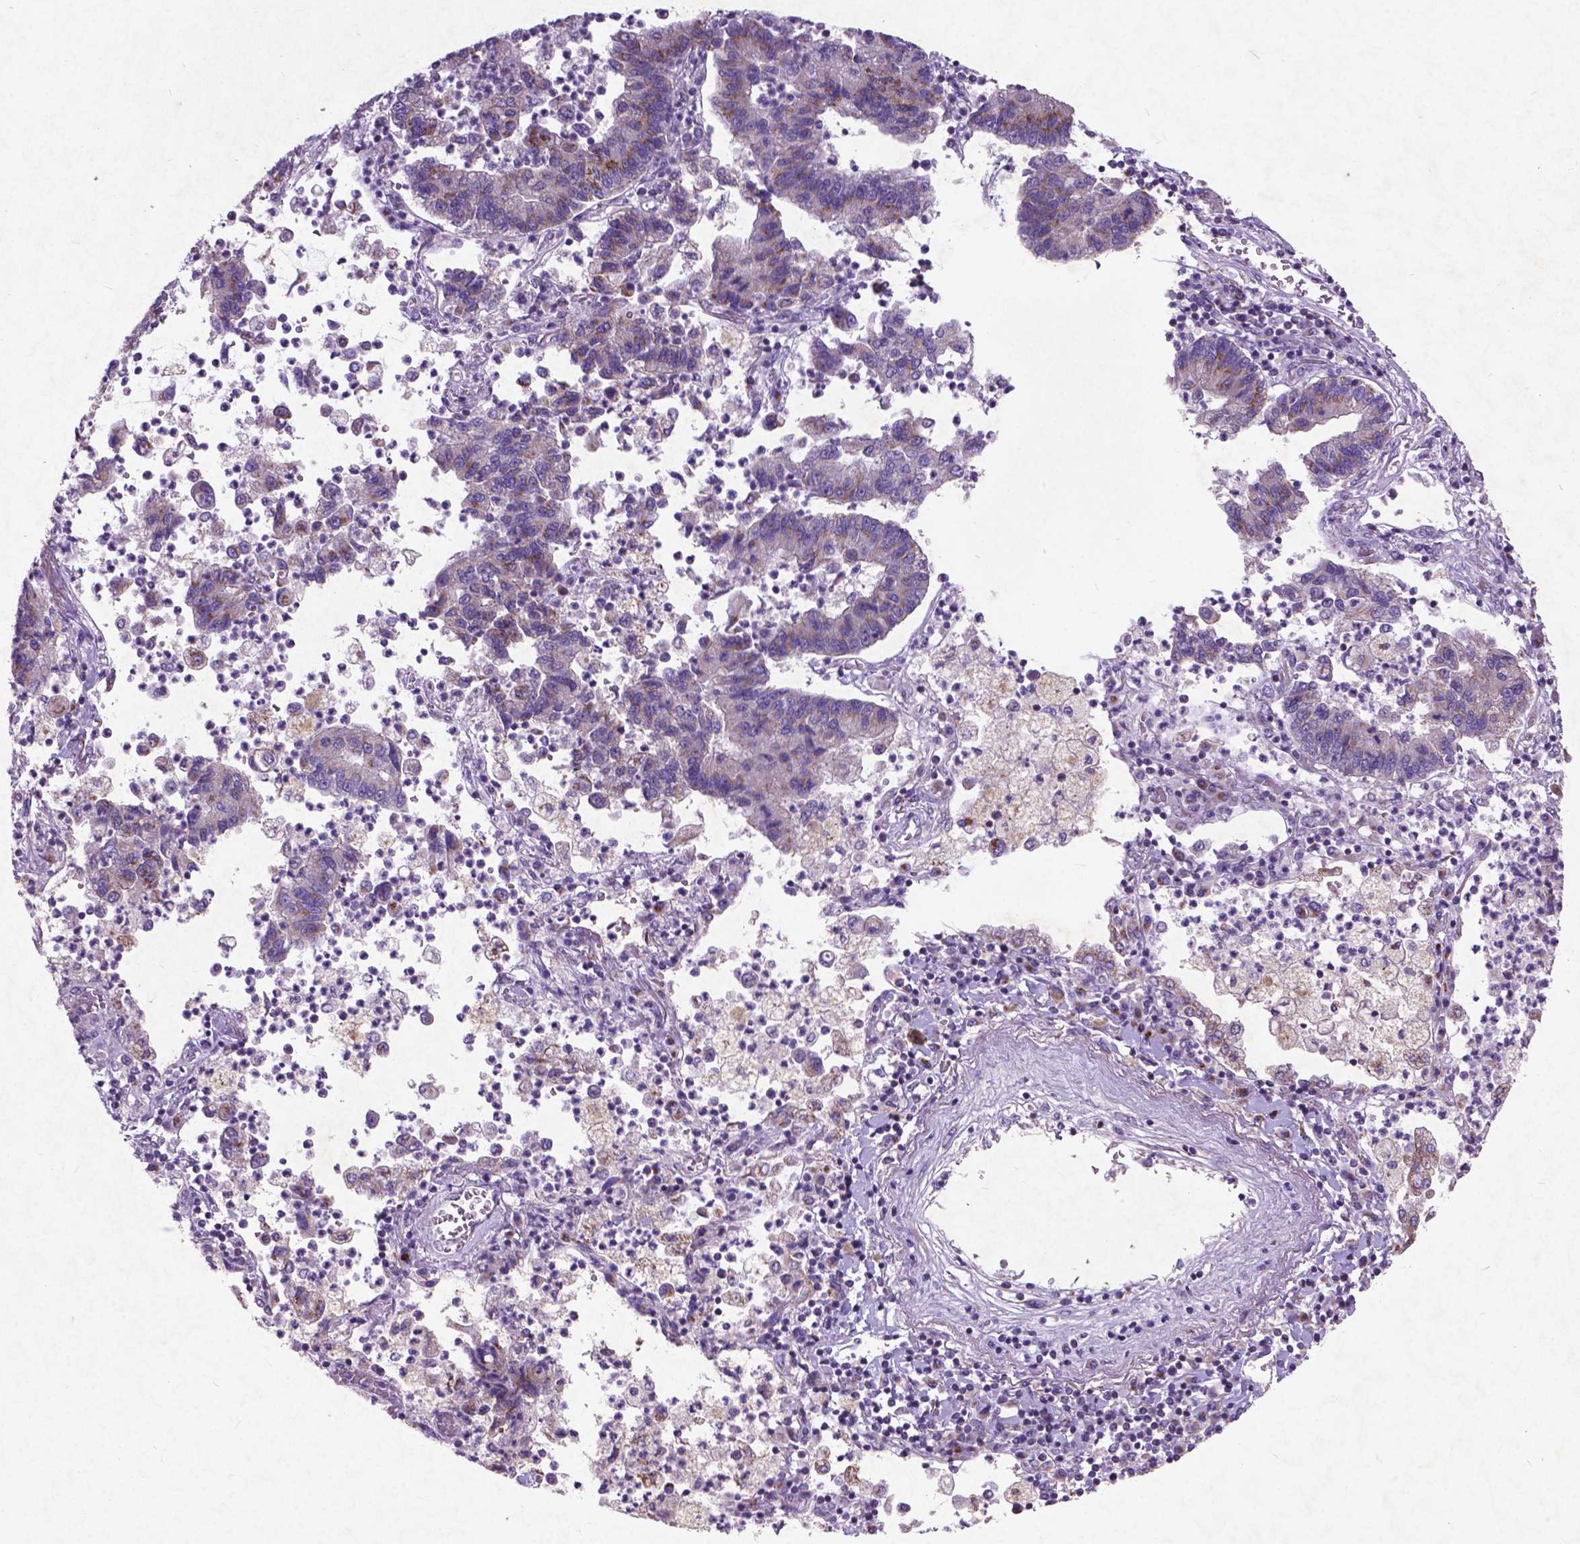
{"staining": {"intensity": "moderate", "quantity": "<25%", "location": "cytoplasmic/membranous"}, "tissue": "lung cancer", "cell_type": "Tumor cells", "image_type": "cancer", "snomed": [{"axis": "morphology", "description": "Adenocarcinoma, NOS"}, {"axis": "topography", "description": "Lung"}], "caption": "Immunohistochemical staining of human adenocarcinoma (lung) displays low levels of moderate cytoplasmic/membranous expression in approximately <25% of tumor cells. (Stains: DAB in brown, nuclei in blue, Microscopy: brightfield microscopy at high magnification).", "gene": "ATG4D", "patient": {"sex": "female", "age": 57}}